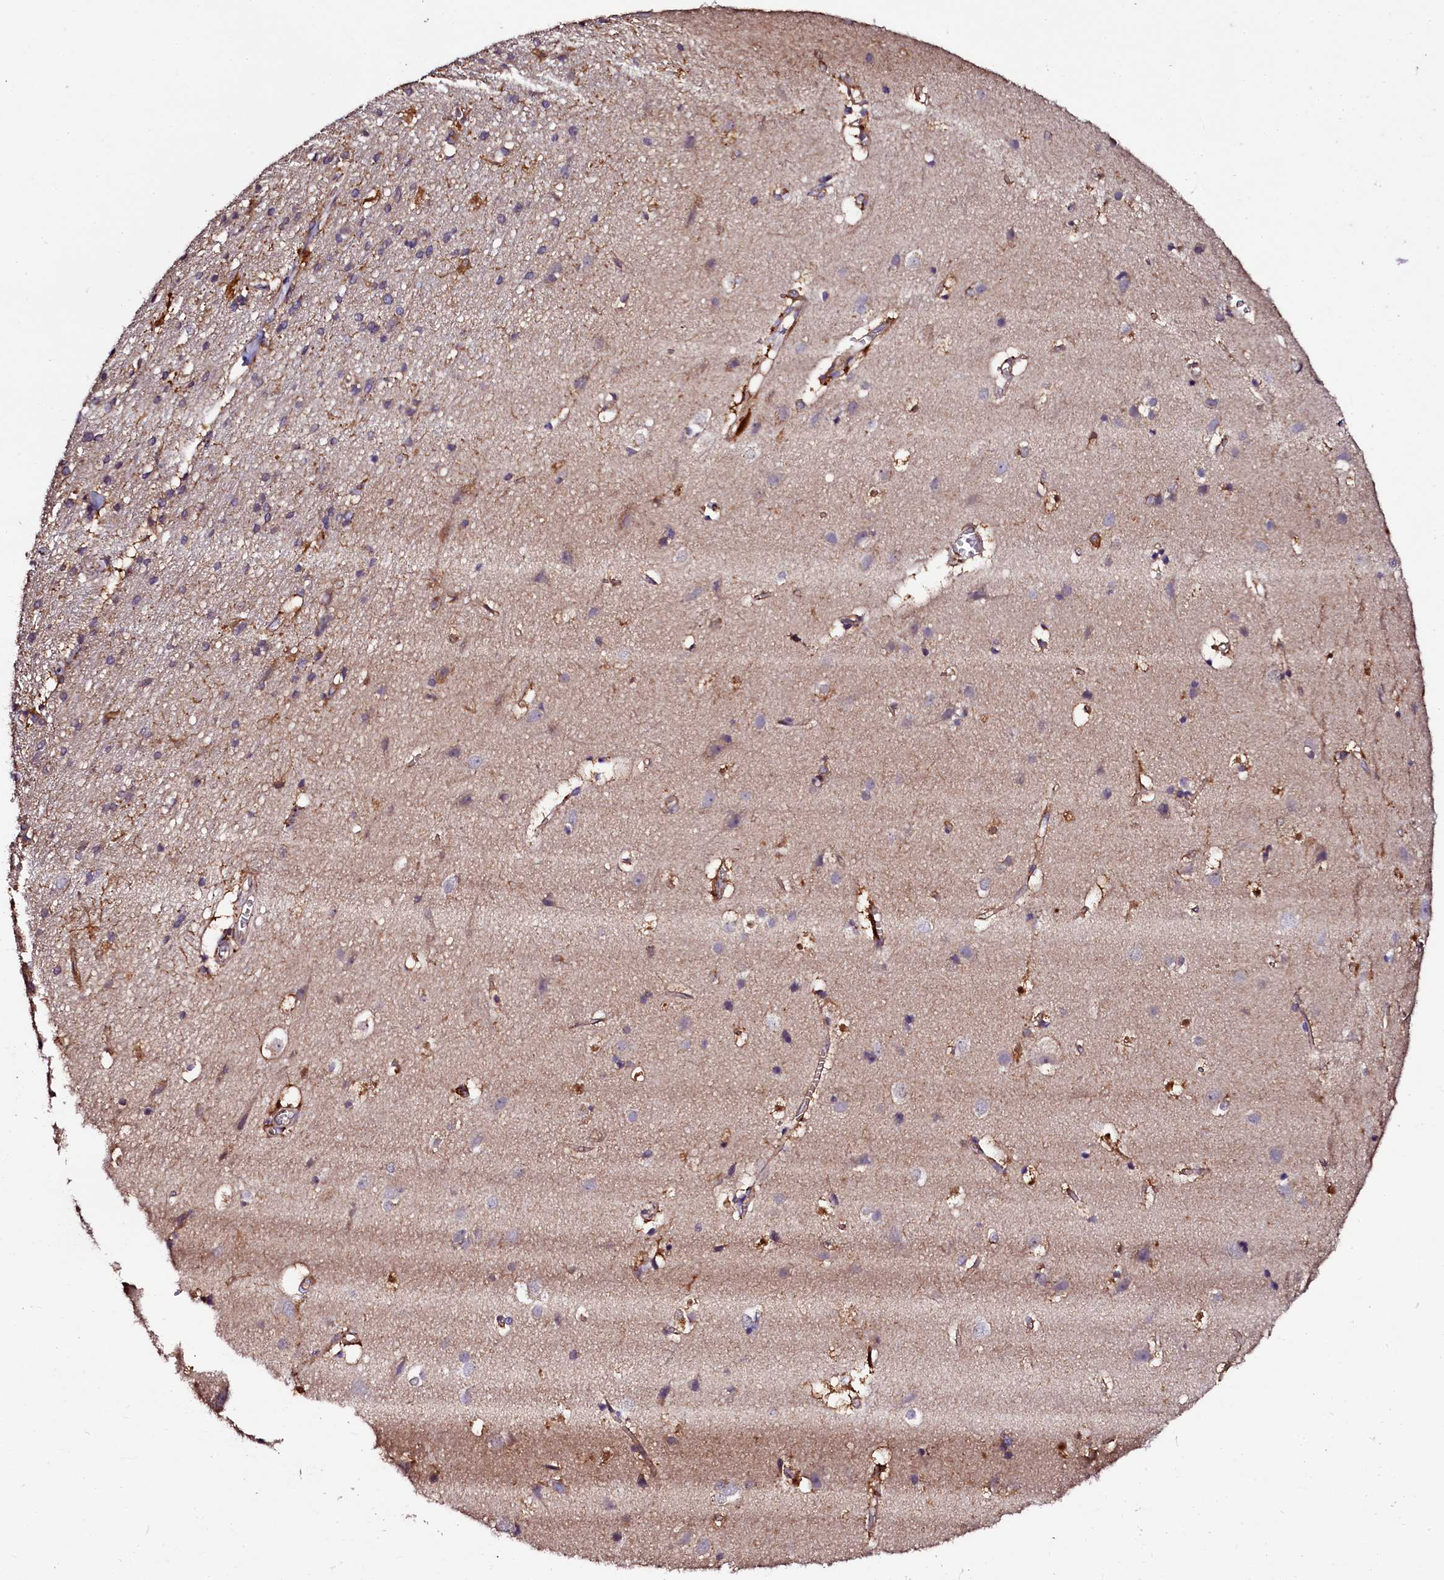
{"staining": {"intensity": "moderate", "quantity": ">75%", "location": "cytoplasmic/membranous"}, "tissue": "cerebral cortex", "cell_type": "Endothelial cells", "image_type": "normal", "snomed": [{"axis": "morphology", "description": "Normal tissue, NOS"}, {"axis": "topography", "description": "Cerebral cortex"}], "caption": "This micrograph exhibits immunohistochemistry staining of benign cerebral cortex, with medium moderate cytoplasmic/membranous positivity in about >75% of endothelial cells.", "gene": "APPL2", "patient": {"sex": "male", "age": 54}}